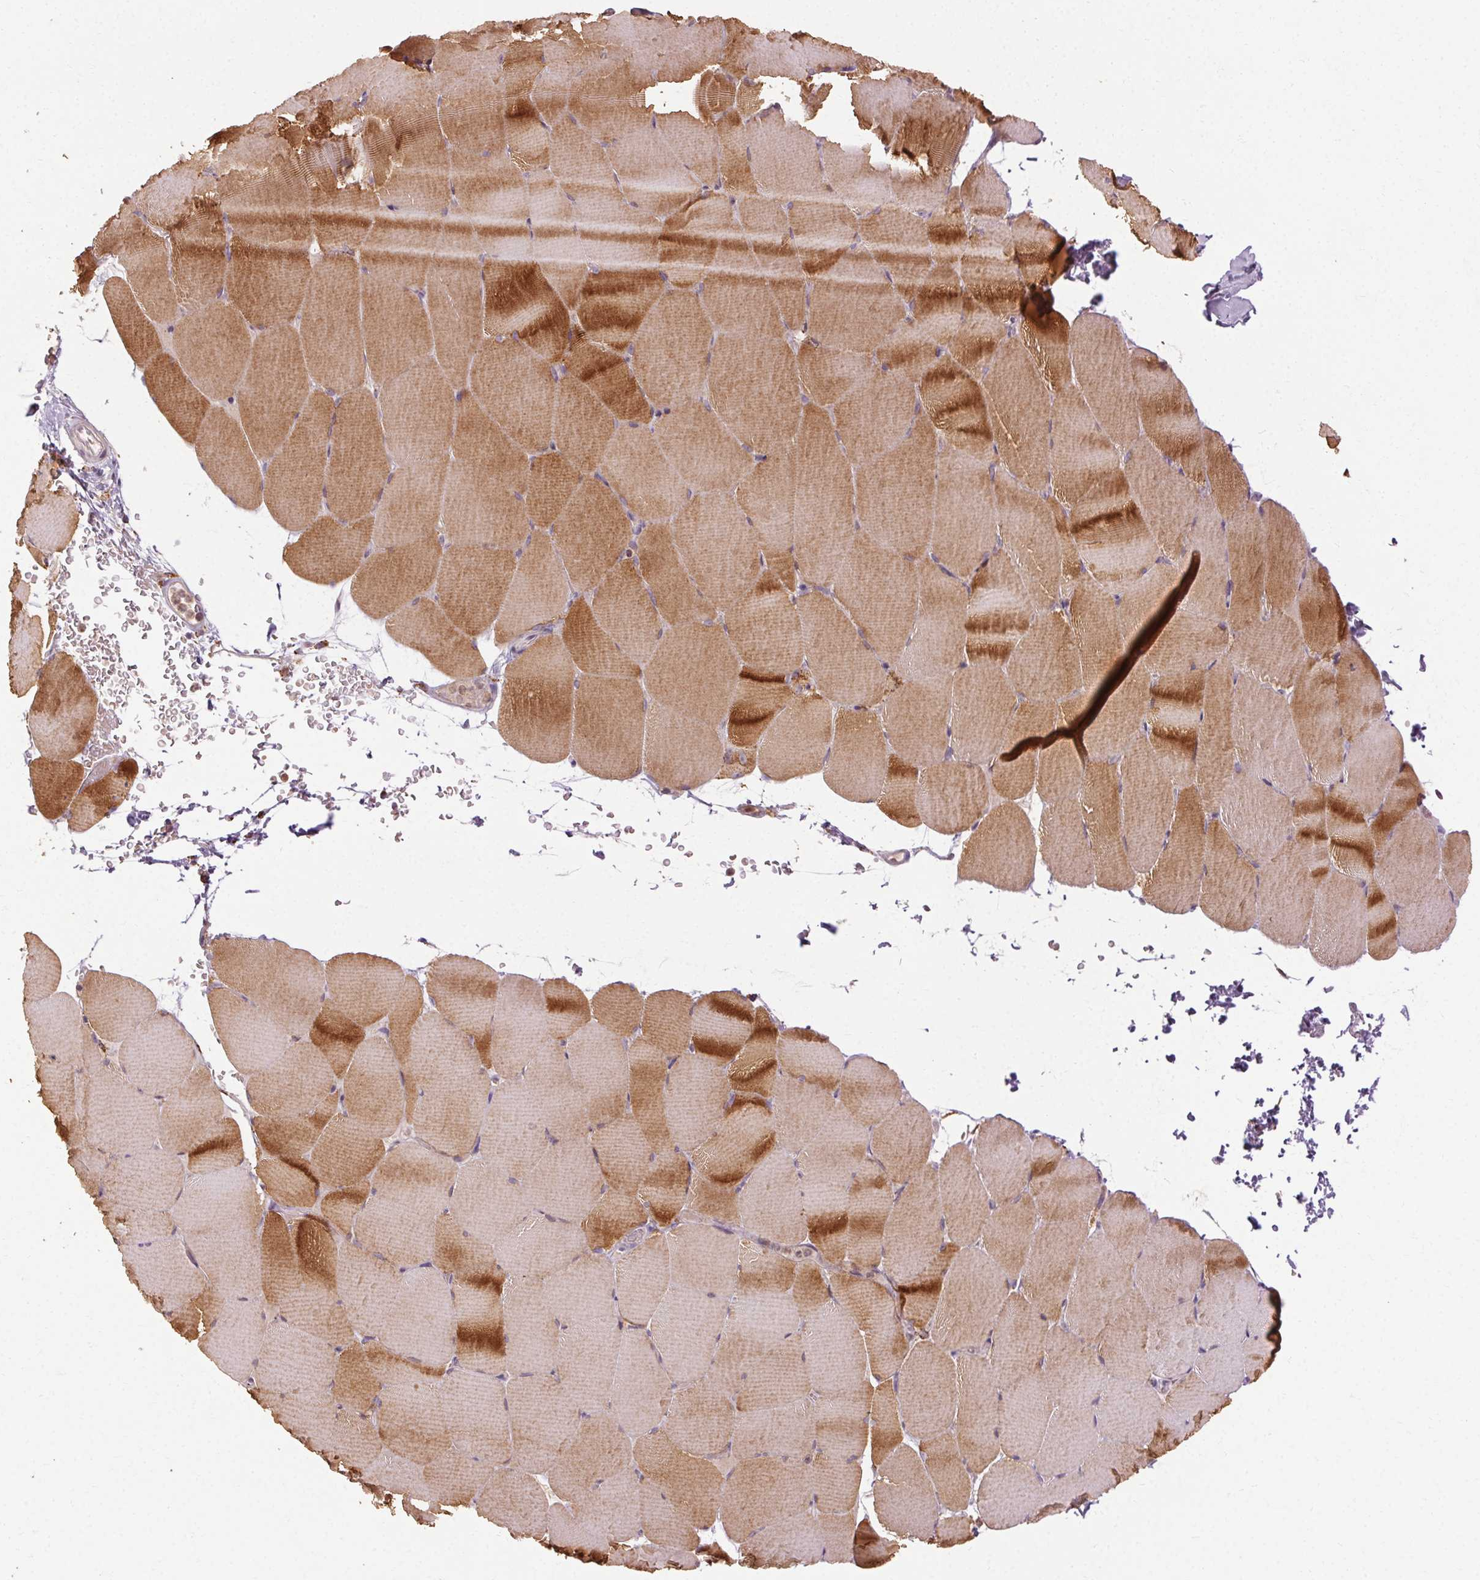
{"staining": {"intensity": "moderate", "quantity": ">75%", "location": "cytoplasmic/membranous"}, "tissue": "skeletal muscle", "cell_type": "Myocytes", "image_type": "normal", "snomed": [{"axis": "morphology", "description": "Normal tissue, NOS"}, {"axis": "topography", "description": "Skeletal muscle"}], "caption": "This image shows unremarkable skeletal muscle stained with immunohistochemistry (IHC) to label a protein in brown. The cytoplasmic/membranous of myocytes show moderate positivity for the protein. Nuclei are counter-stained blue.", "gene": "REP15", "patient": {"sex": "female", "age": 37}}